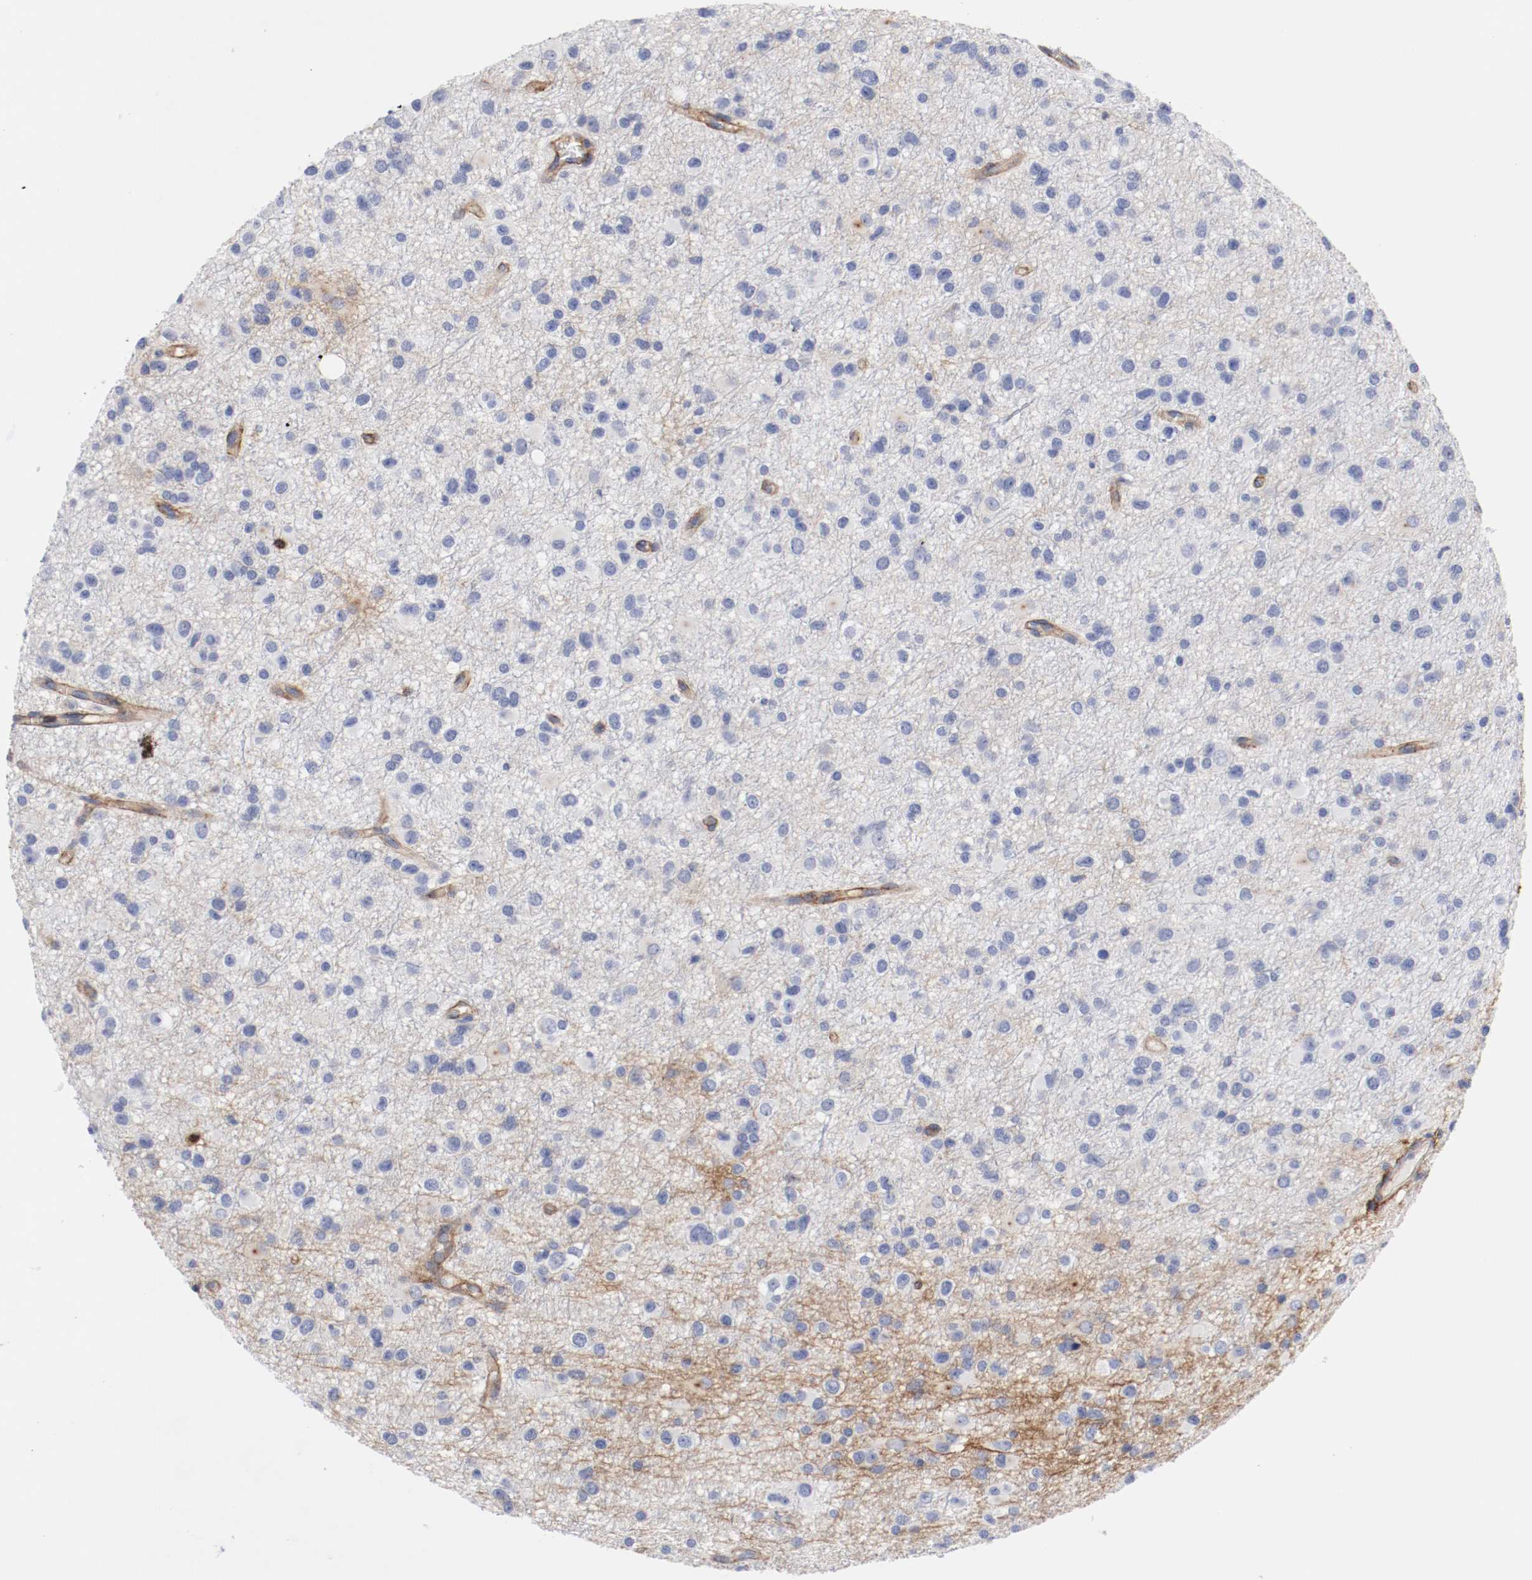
{"staining": {"intensity": "negative", "quantity": "none", "location": "none"}, "tissue": "glioma", "cell_type": "Tumor cells", "image_type": "cancer", "snomed": [{"axis": "morphology", "description": "Glioma, malignant, Low grade"}, {"axis": "topography", "description": "Brain"}], "caption": "Immunohistochemistry of human malignant glioma (low-grade) demonstrates no positivity in tumor cells.", "gene": "IFITM1", "patient": {"sex": "male", "age": 42}}